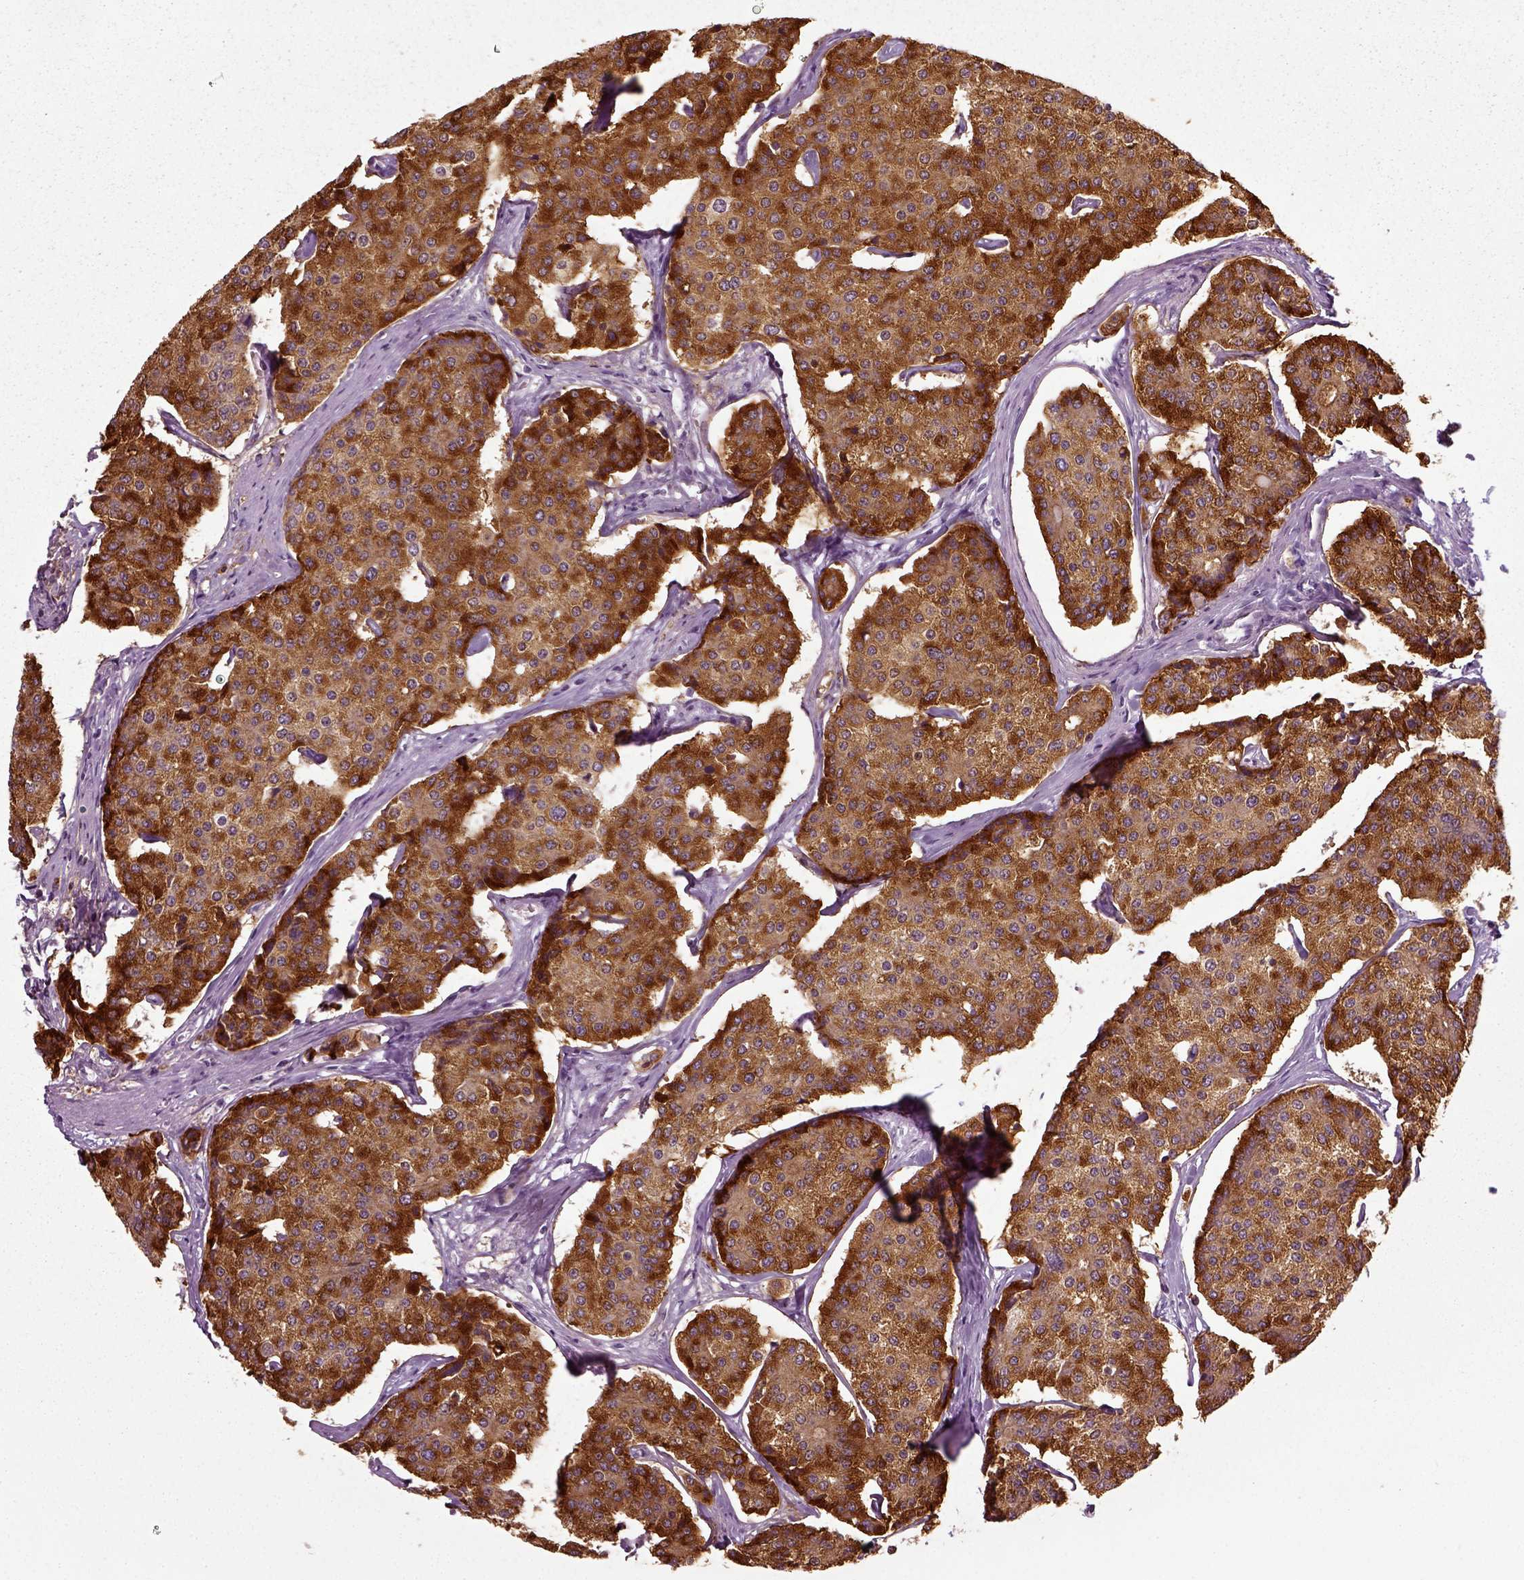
{"staining": {"intensity": "strong", "quantity": ">75%", "location": "cytoplasmic/membranous"}, "tissue": "carcinoid", "cell_type": "Tumor cells", "image_type": "cancer", "snomed": [{"axis": "morphology", "description": "Carcinoid, malignant, NOS"}, {"axis": "topography", "description": "Small intestine"}], "caption": "Immunohistochemical staining of human malignant carcinoid shows strong cytoplasmic/membranous protein positivity in approximately >75% of tumor cells. (Stains: DAB (3,3'-diaminobenzidine) in brown, nuclei in blue, Microscopy: brightfield microscopy at high magnification).", "gene": "SCG5", "patient": {"sex": "female", "age": 65}}